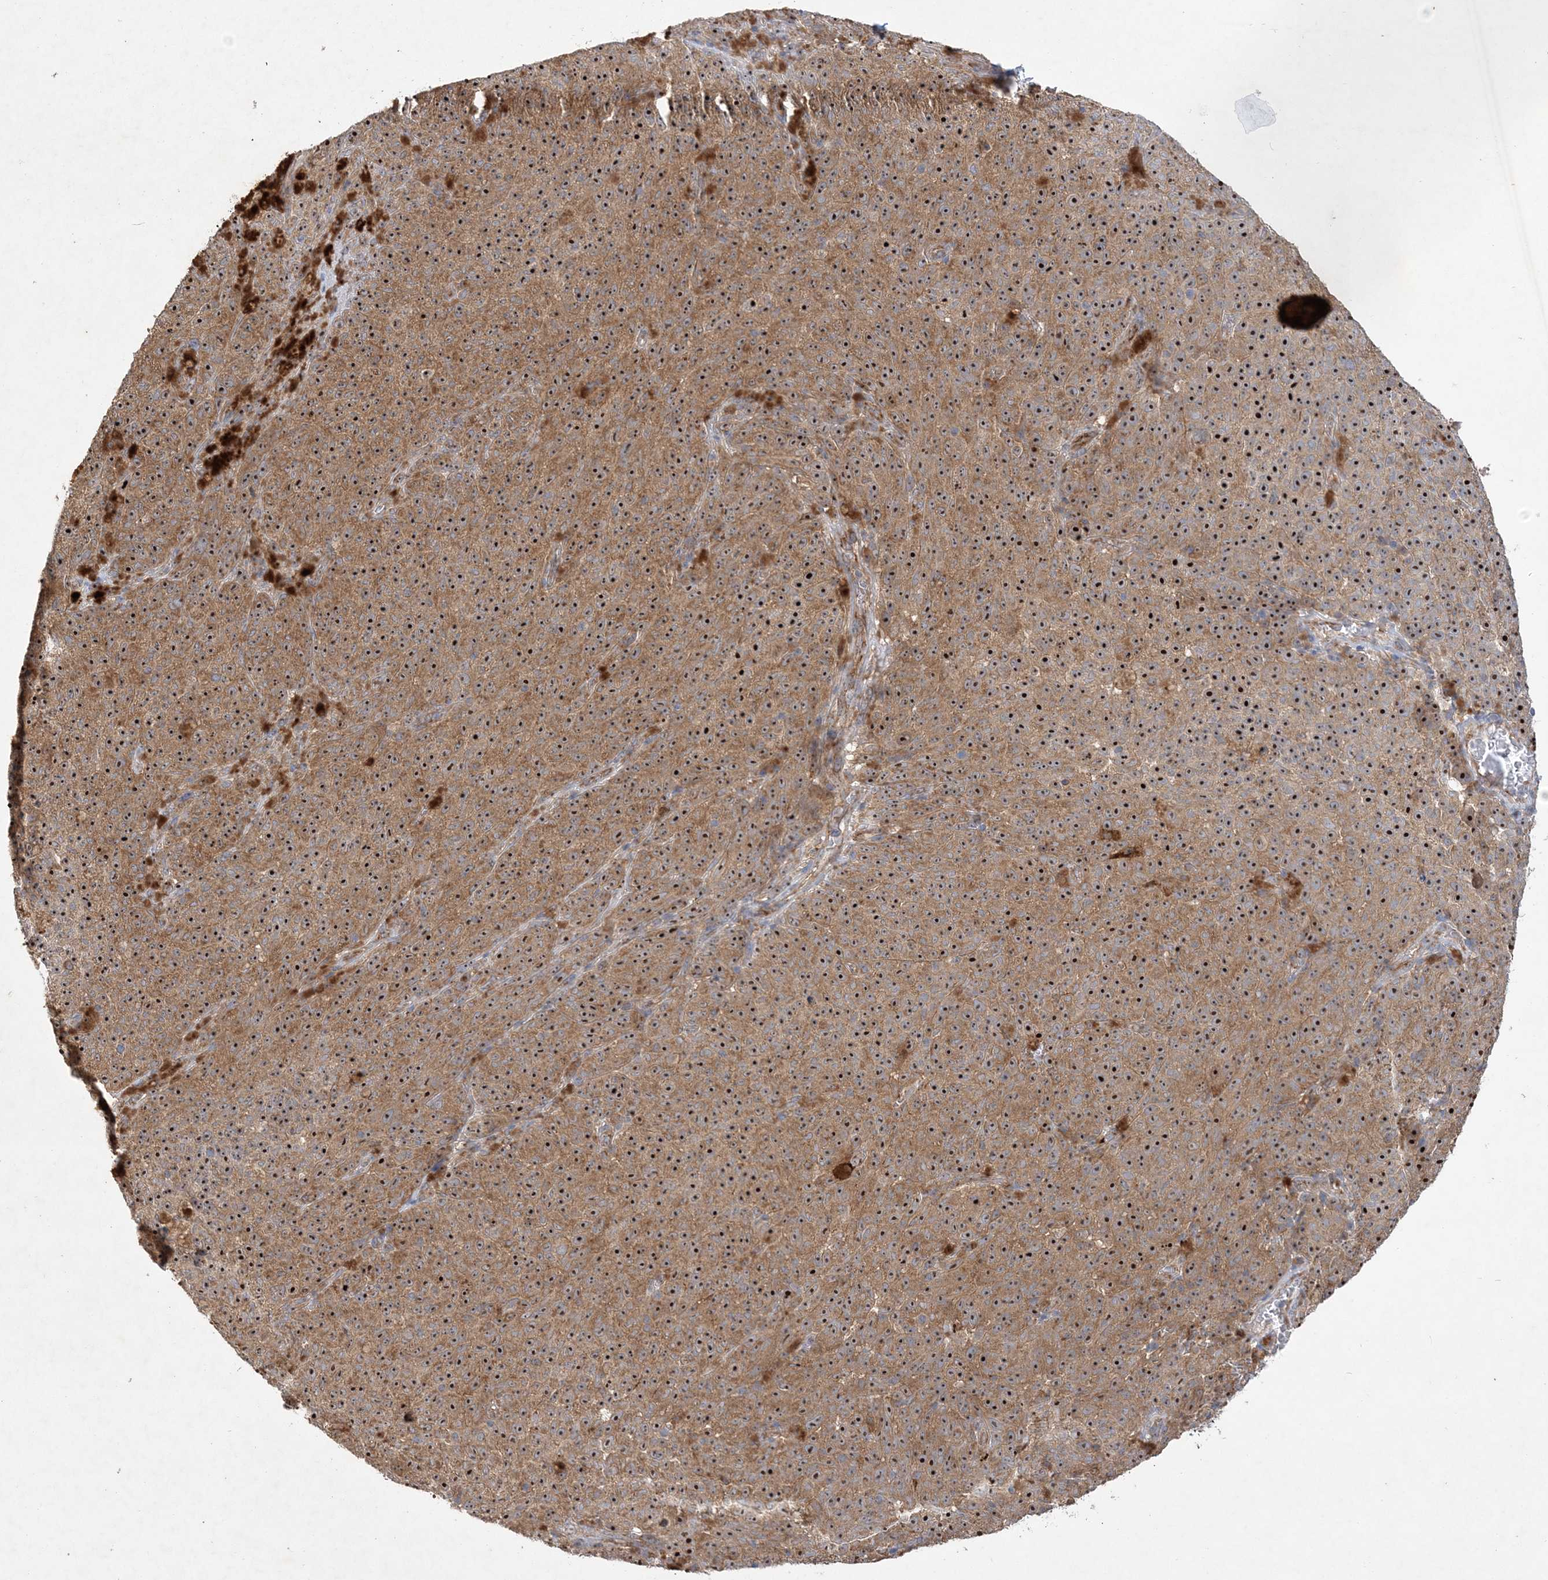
{"staining": {"intensity": "strong", "quantity": ">75%", "location": "cytoplasmic/membranous,nuclear"}, "tissue": "melanoma", "cell_type": "Tumor cells", "image_type": "cancer", "snomed": [{"axis": "morphology", "description": "Malignant melanoma, NOS"}, {"axis": "topography", "description": "Skin"}], "caption": "Strong cytoplasmic/membranous and nuclear expression for a protein is present in about >75% of tumor cells of melanoma using immunohistochemistry.", "gene": "FEZ2", "patient": {"sex": "female", "age": 82}}